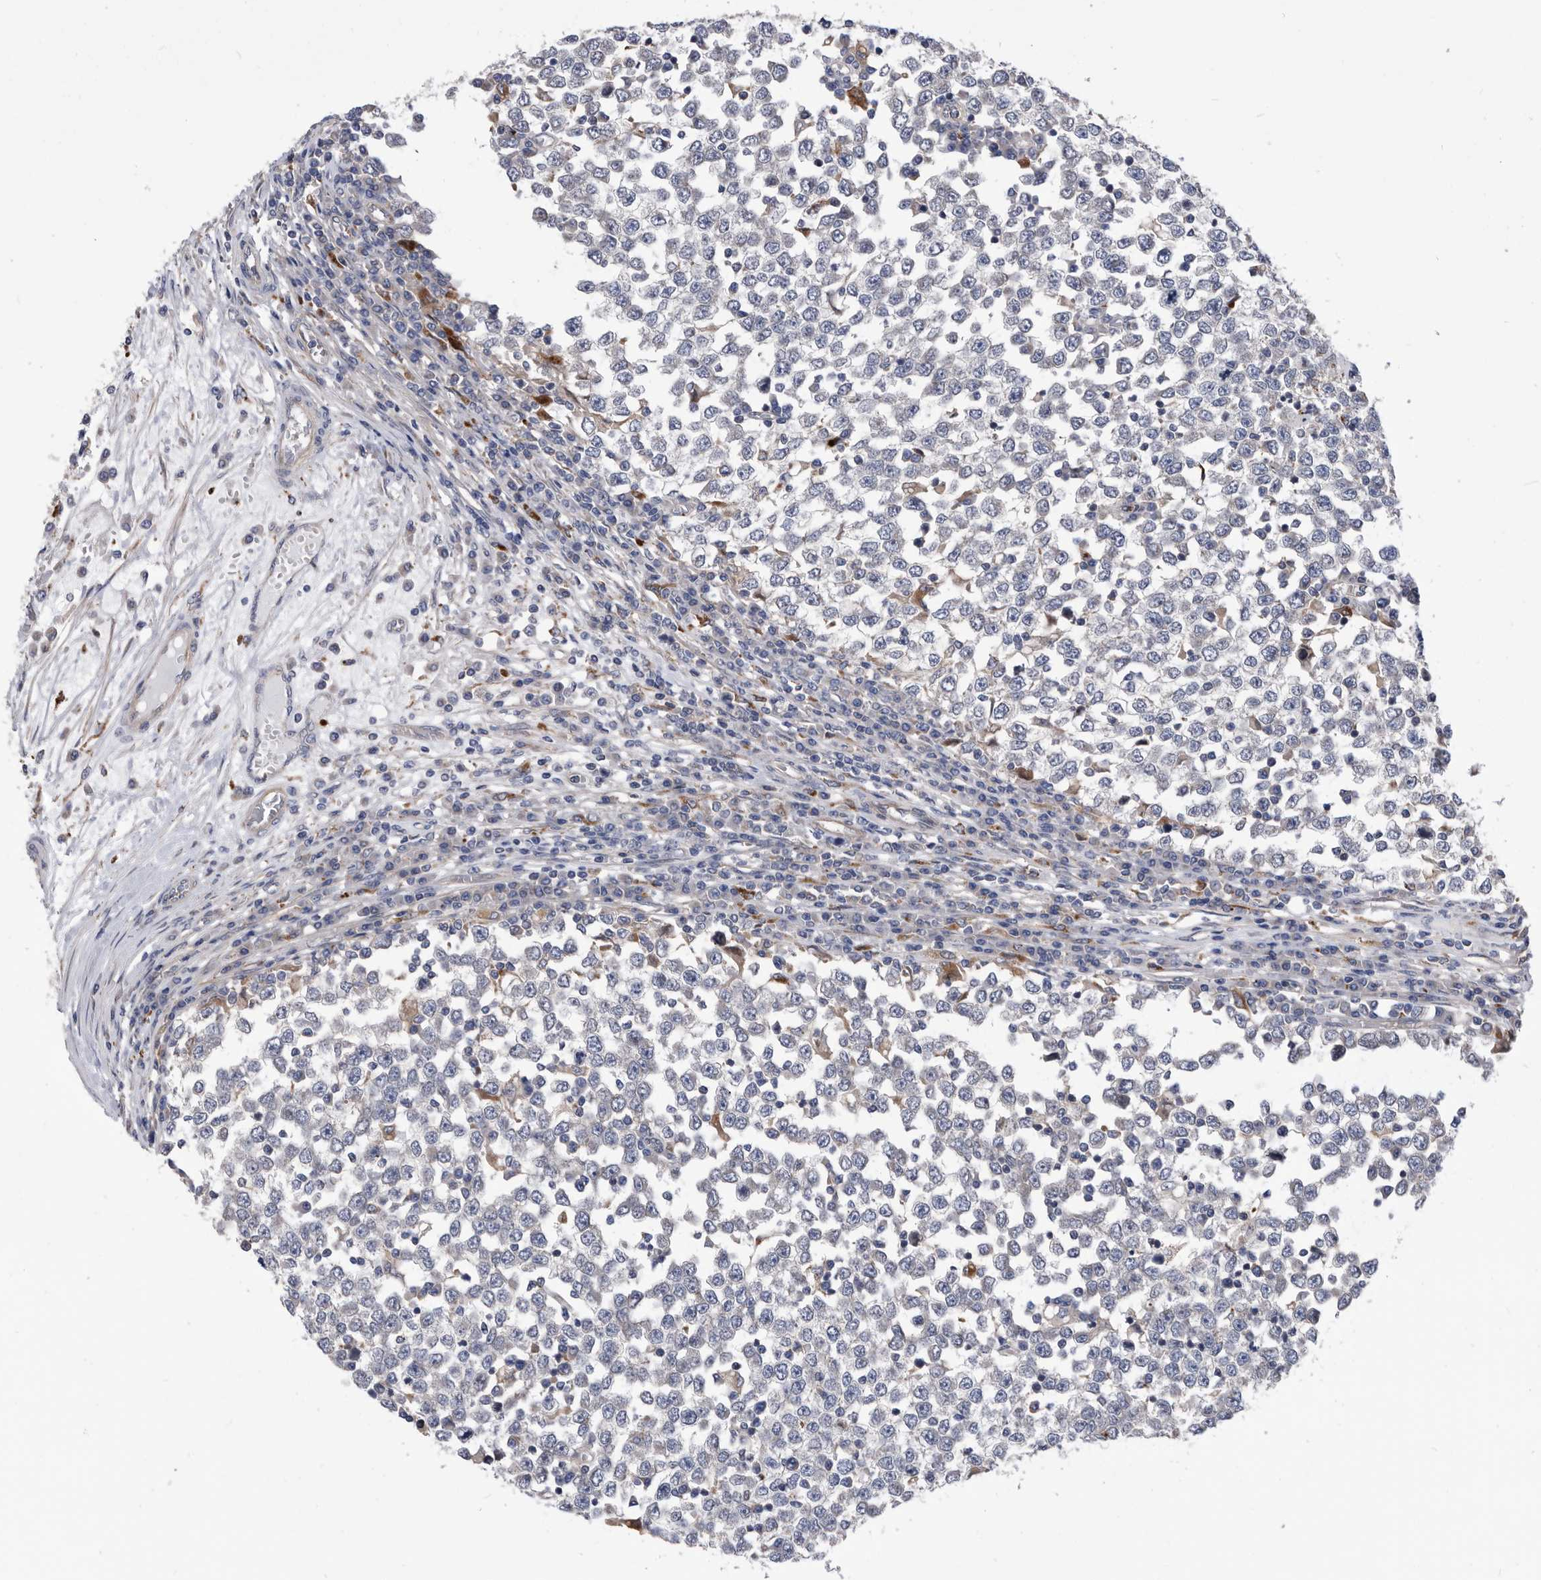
{"staining": {"intensity": "negative", "quantity": "none", "location": "none"}, "tissue": "testis cancer", "cell_type": "Tumor cells", "image_type": "cancer", "snomed": [{"axis": "morphology", "description": "Seminoma, NOS"}, {"axis": "topography", "description": "Testis"}], "caption": "Testis cancer stained for a protein using IHC demonstrates no staining tumor cells.", "gene": "BAIAP3", "patient": {"sex": "male", "age": 65}}